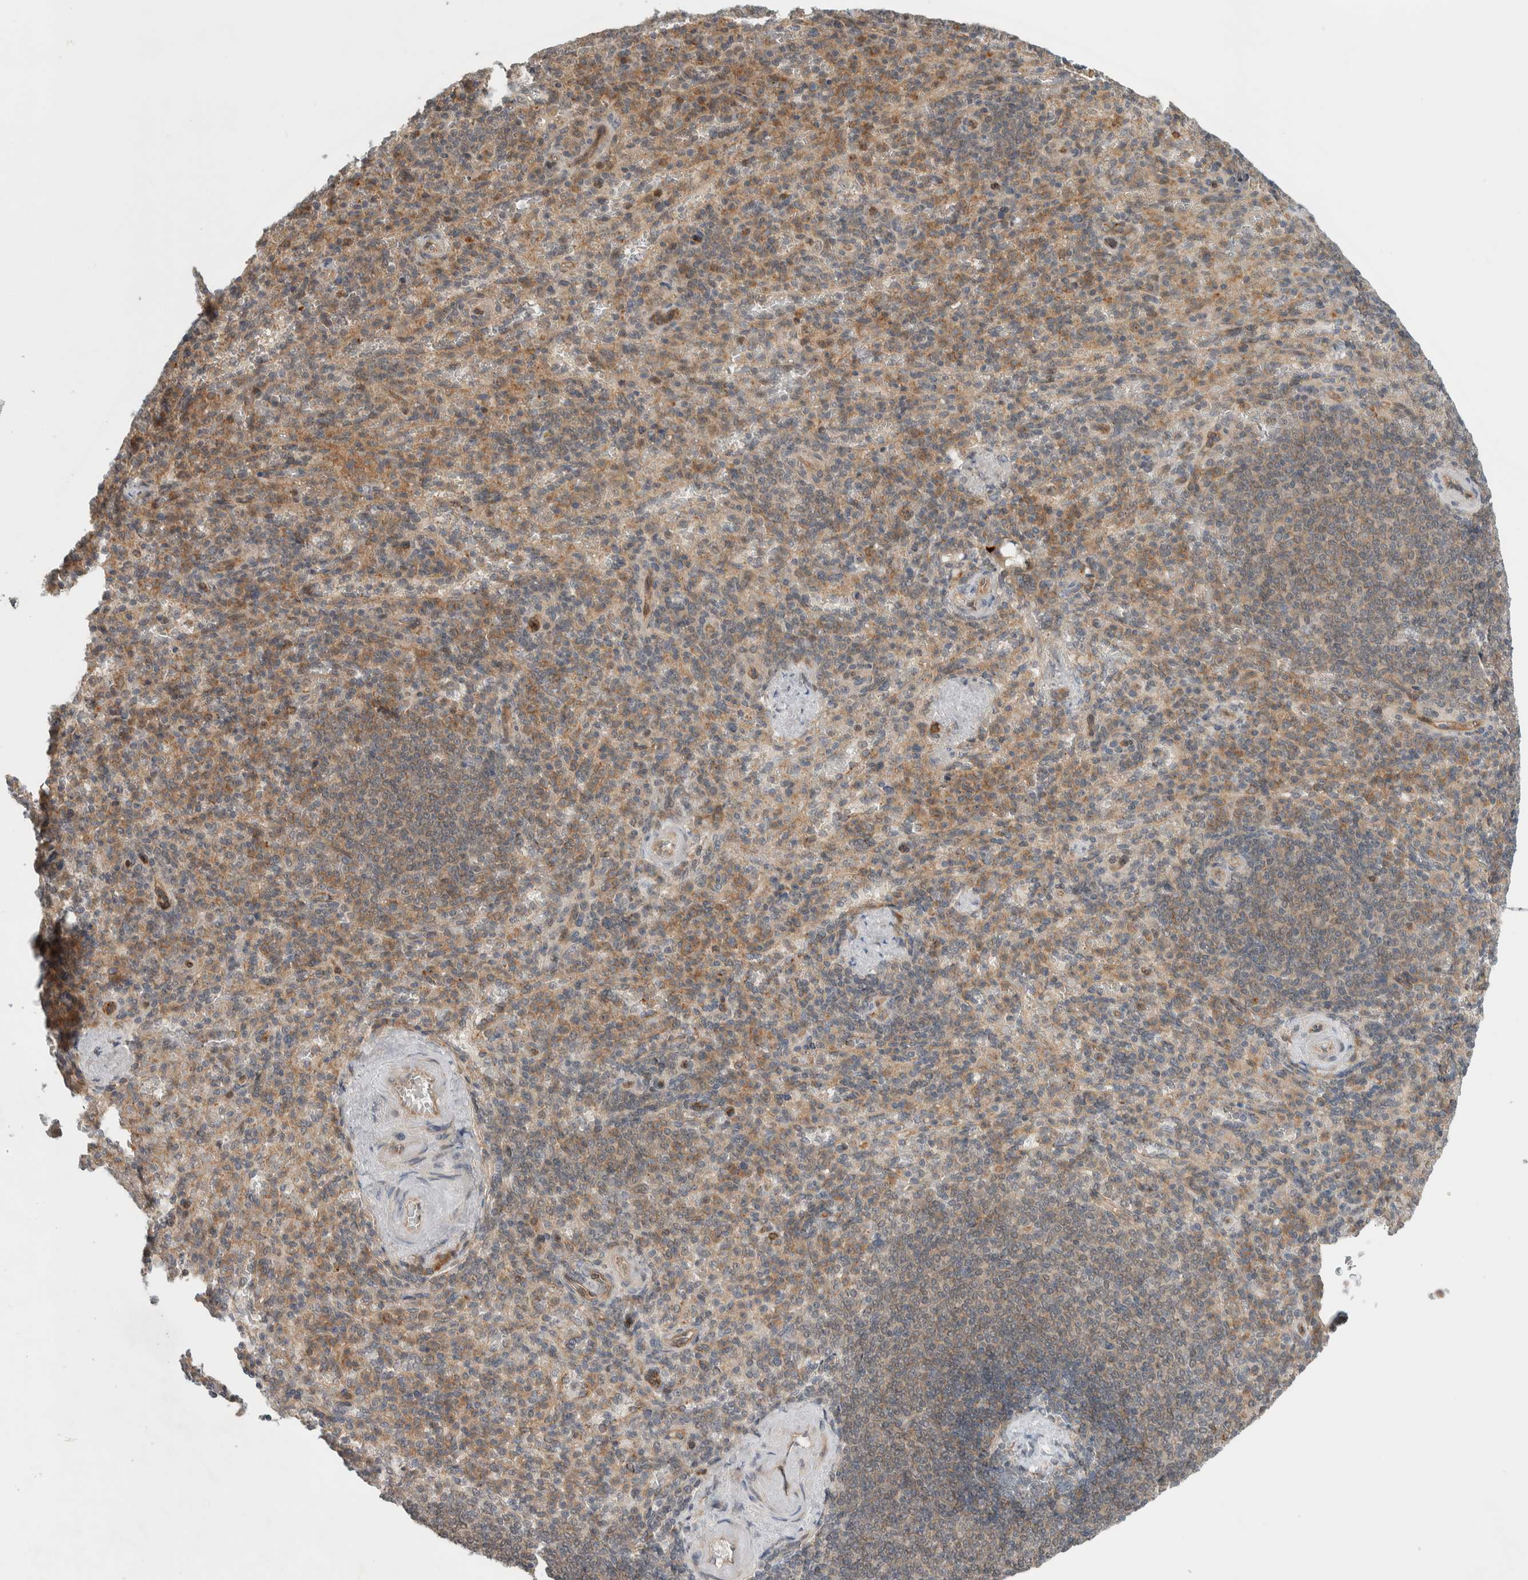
{"staining": {"intensity": "moderate", "quantity": "25%-75%", "location": "cytoplasmic/membranous"}, "tissue": "spleen", "cell_type": "Cells in red pulp", "image_type": "normal", "snomed": [{"axis": "morphology", "description": "Normal tissue, NOS"}, {"axis": "topography", "description": "Spleen"}], "caption": "DAB immunohistochemical staining of unremarkable spleen exhibits moderate cytoplasmic/membranous protein positivity in about 25%-75% of cells in red pulp.", "gene": "DEPTOR", "patient": {"sex": "female", "age": 74}}